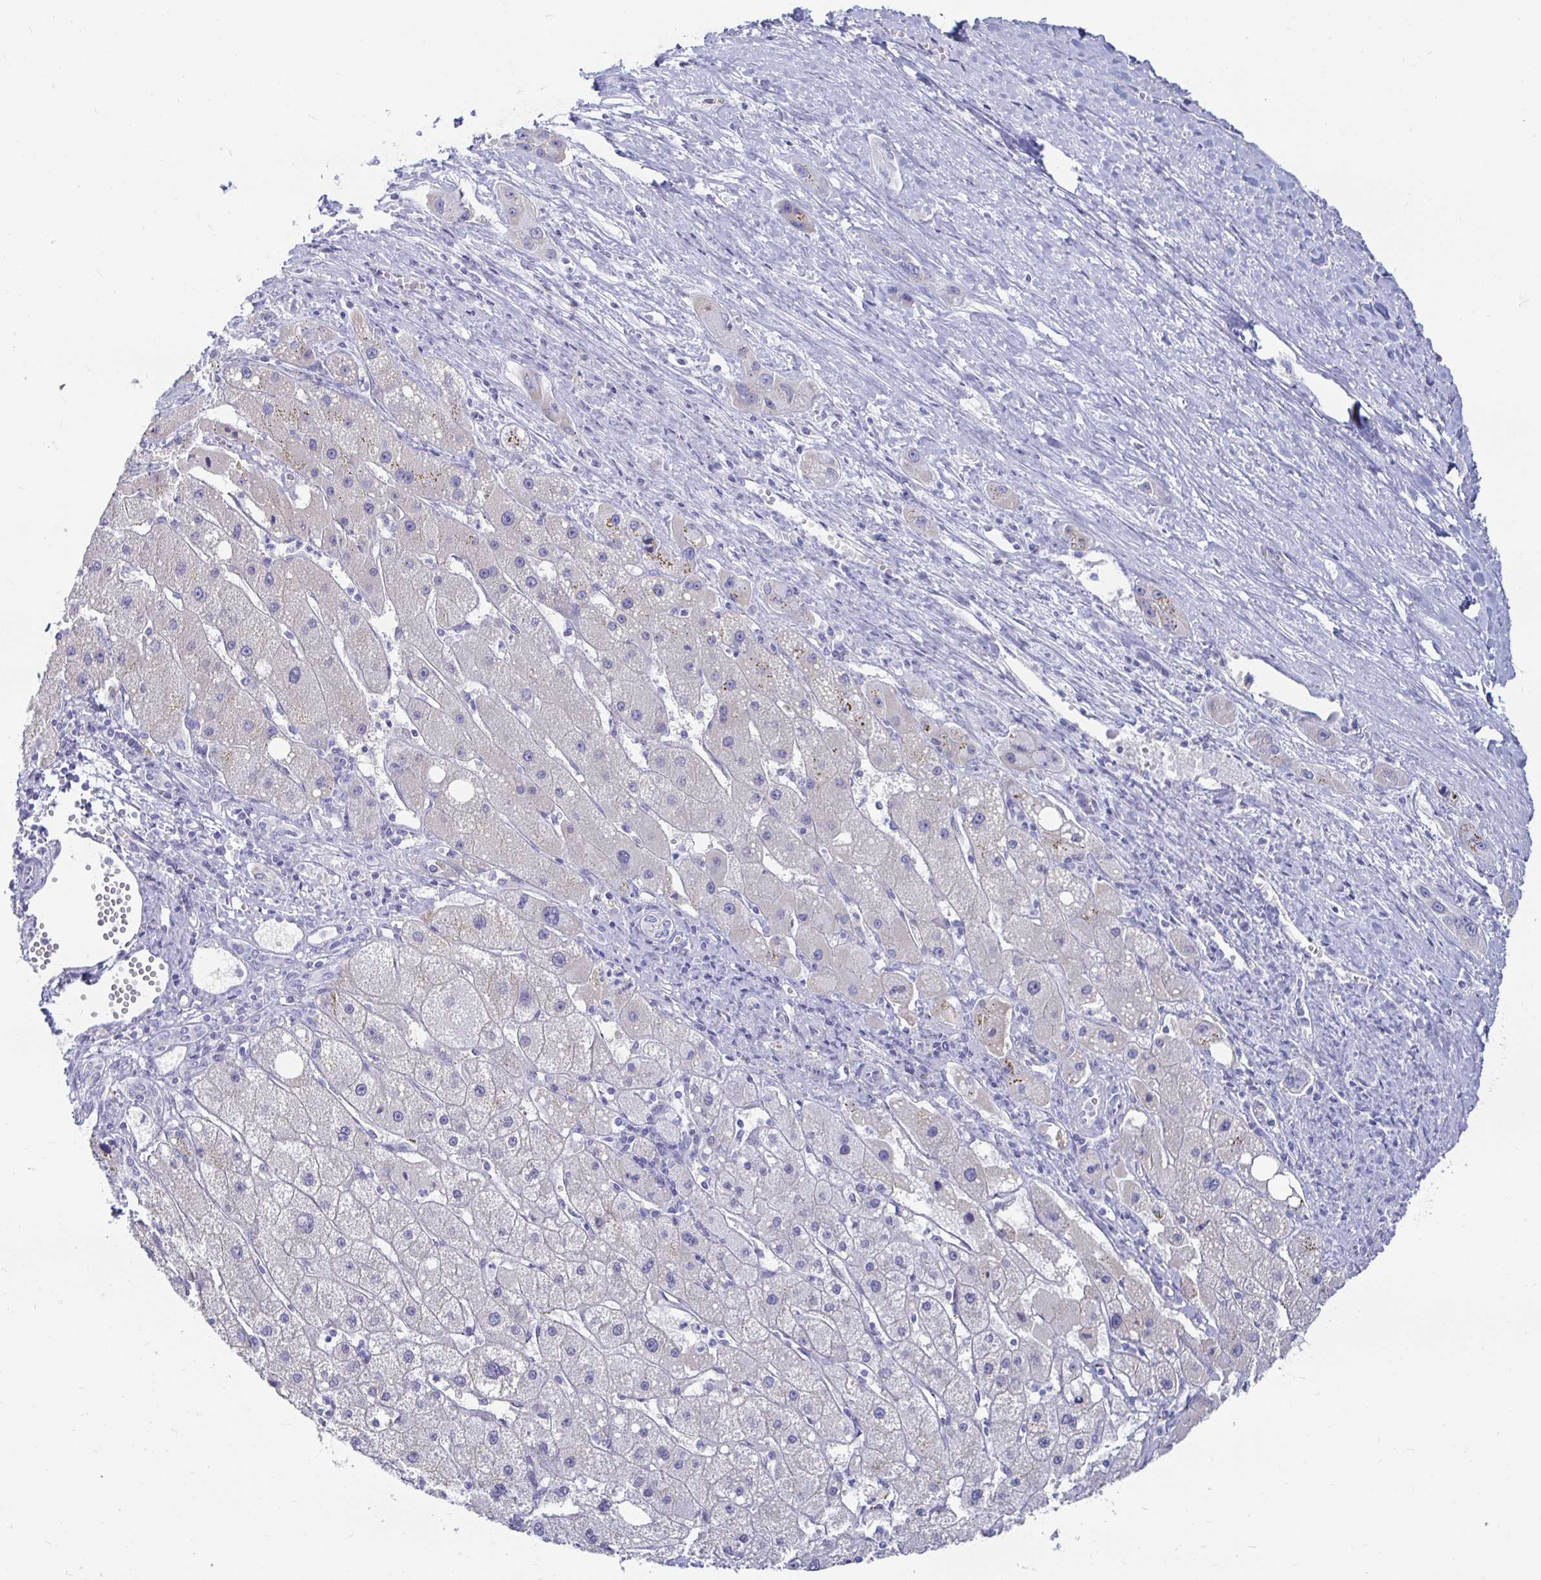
{"staining": {"intensity": "negative", "quantity": "none", "location": "none"}, "tissue": "liver cancer", "cell_type": "Tumor cells", "image_type": "cancer", "snomed": [{"axis": "morphology", "description": "Carcinoma, Hepatocellular, NOS"}, {"axis": "topography", "description": "Liver"}], "caption": "Micrograph shows no protein positivity in tumor cells of hepatocellular carcinoma (liver) tissue.", "gene": "PEG10", "patient": {"sex": "female", "age": 82}}